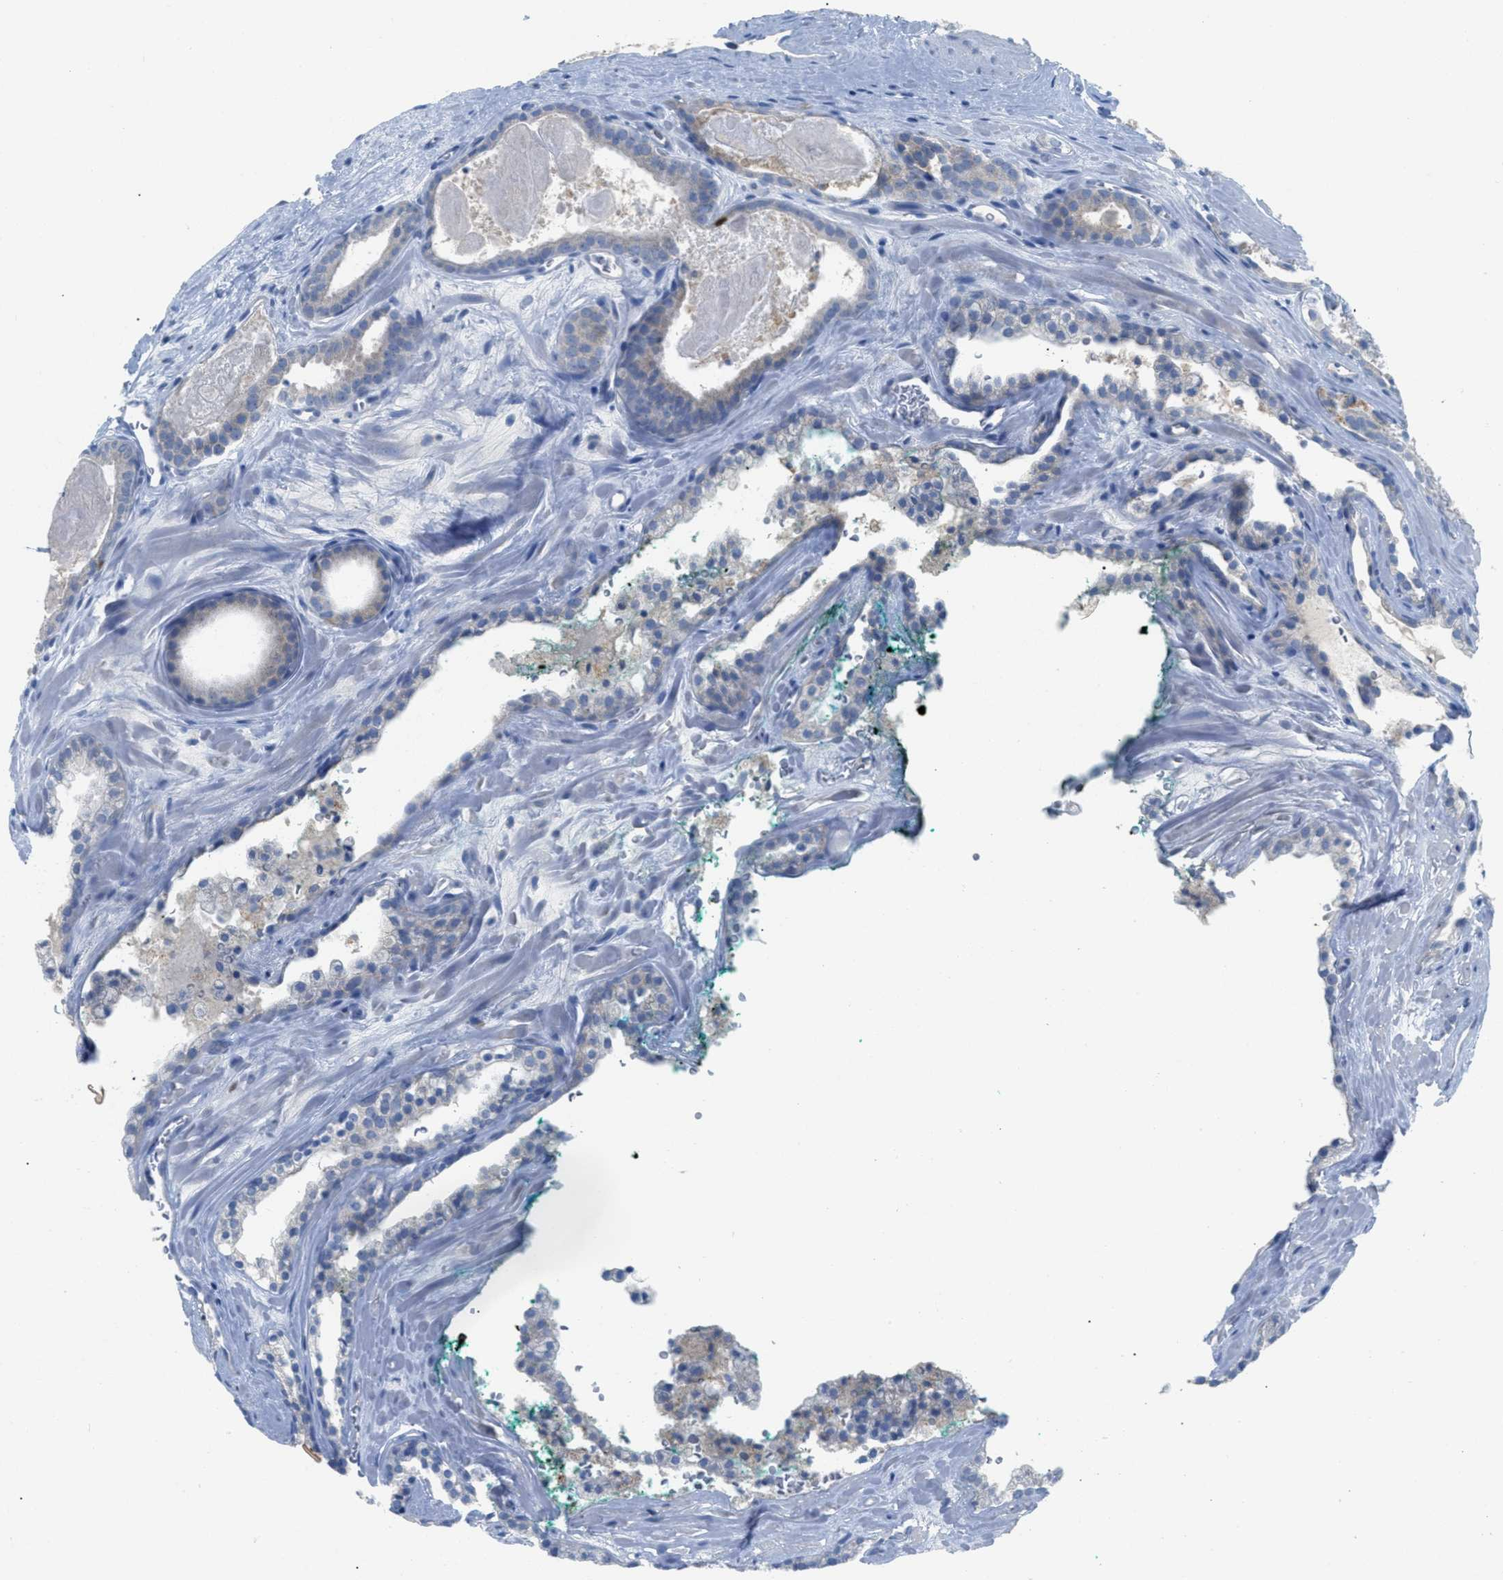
{"staining": {"intensity": "weak", "quantity": "<25%", "location": "cytoplasmic/membranous"}, "tissue": "prostate cancer", "cell_type": "Tumor cells", "image_type": "cancer", "snomed": [{"axis": "morphology", "description": "Adenocarcinoma, High grade"}, {"axis": "topography", "description": "Prostate"}], "caption": "DAB (3,3'-diaminobenzidine) immunohistochemical staining of prostate cancer exhibits no significant expression in tumor cells. The staining was performed using DAB (3,3'-diaminobenzidine) to visualize the protein expression in brown, while the nuclei were stained in blue with hematoxylin (Magnification: 20x).", "gene": "ORC6", "patient": {"sex": "male", "age": 60}}